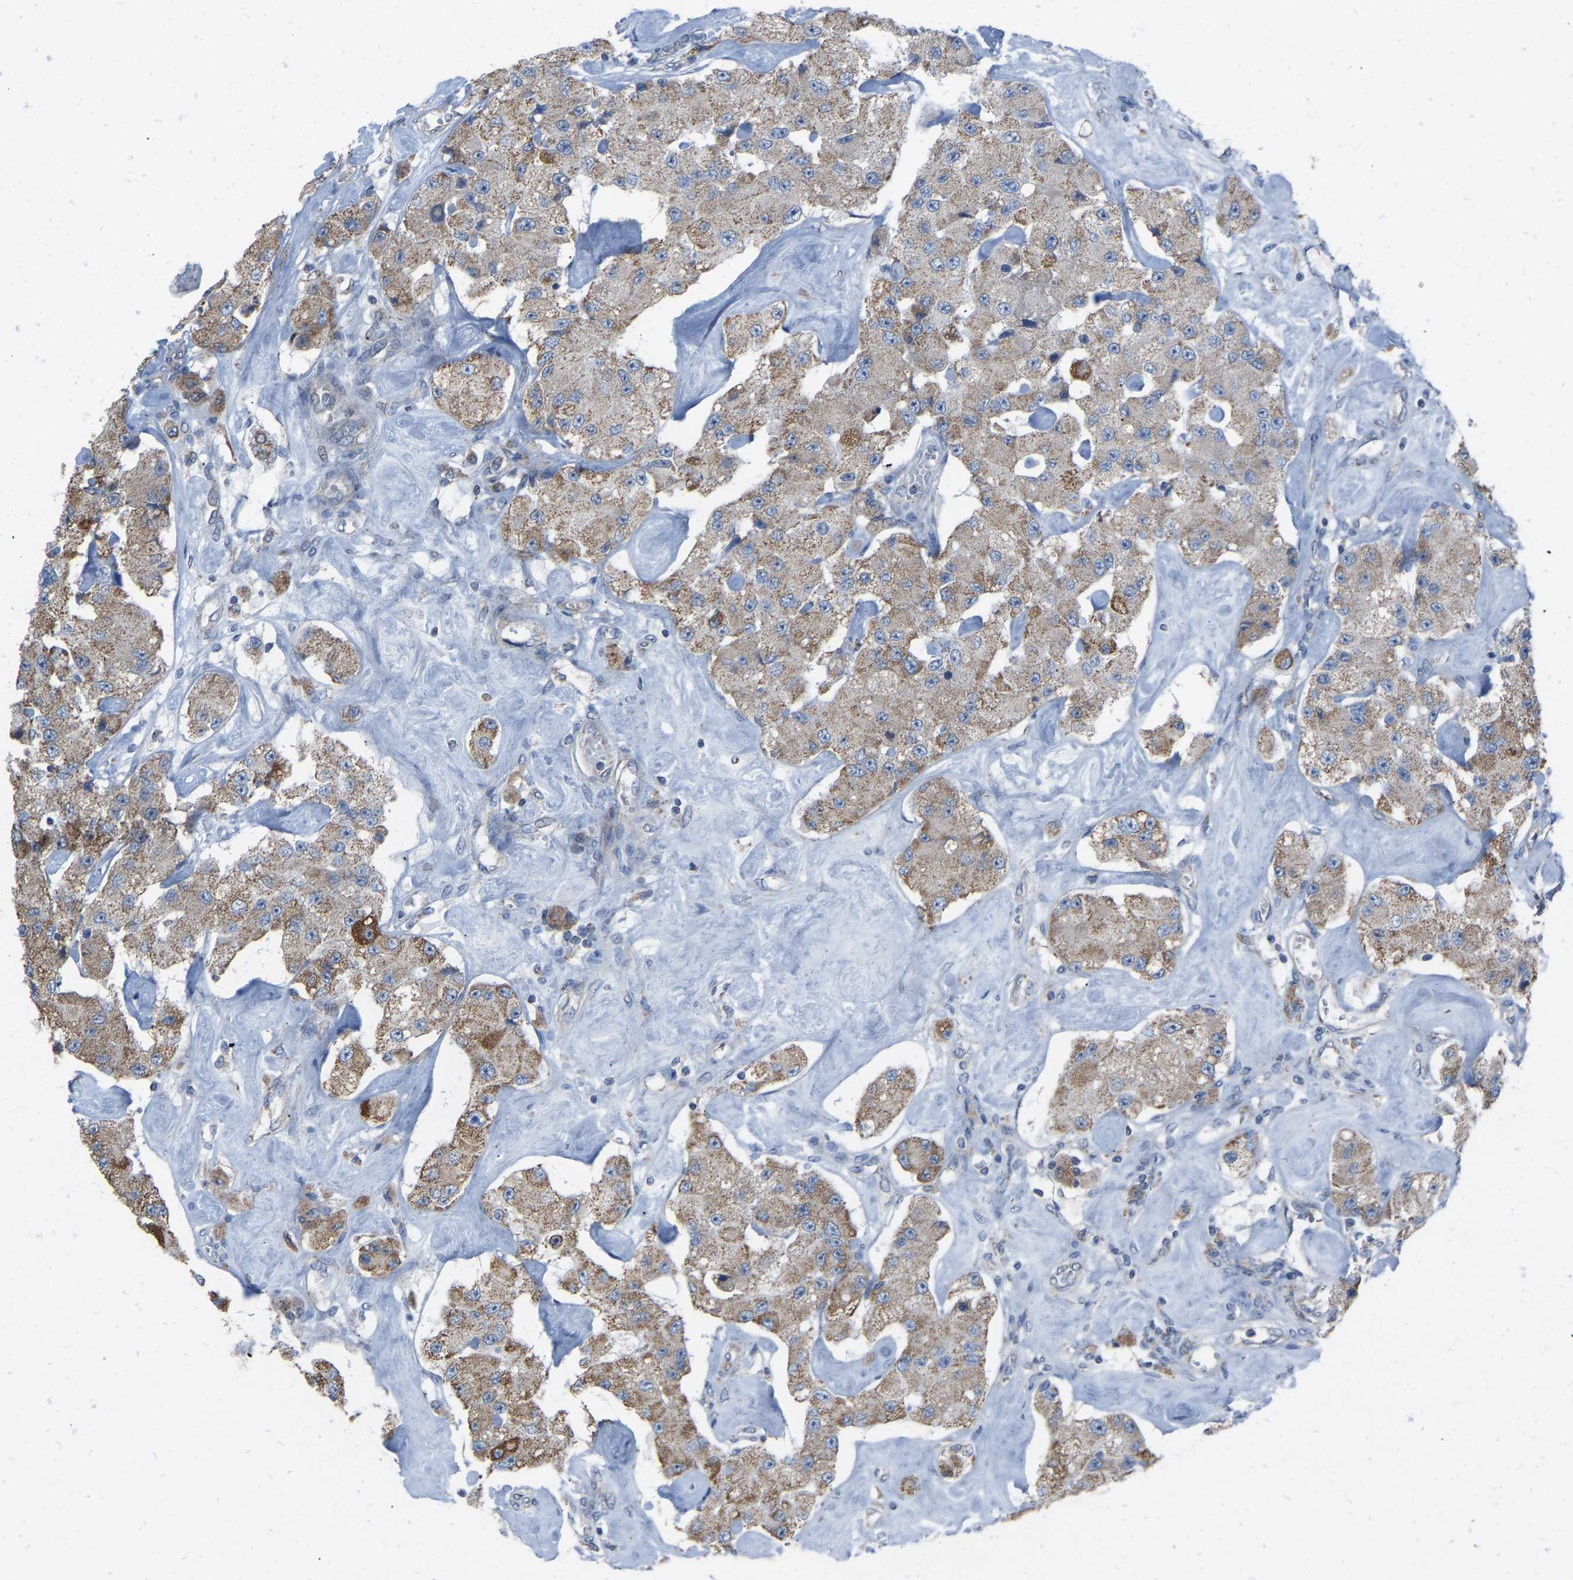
{"staining": {"intensity": "moderate", "quantity": ">75%", "location": "cytoplasmic/membranous"}, "tissue": "carcinoid", "cell_type": "Tumor cells", "image_type": "cancer", "snomed": [{"axis": "morphology", "description": "Carcinoid, malignant, NOS"}, {"axis": "topography", "description": "Pancreas"}], "caption": "Immunohistochemistry (IHC) of human malignant carcinoid shows medium levels of moderate cytoplasmic/membranous staining in about >75% of tumor cells. The staining was performed using DAB (3,3'-diaminobenzidine), with brown indicating positive protein expression. Nuclei are stained blue with hematoxylin.", "gene": "BCL10", "patient": {"sex": "male", "age": 41}}